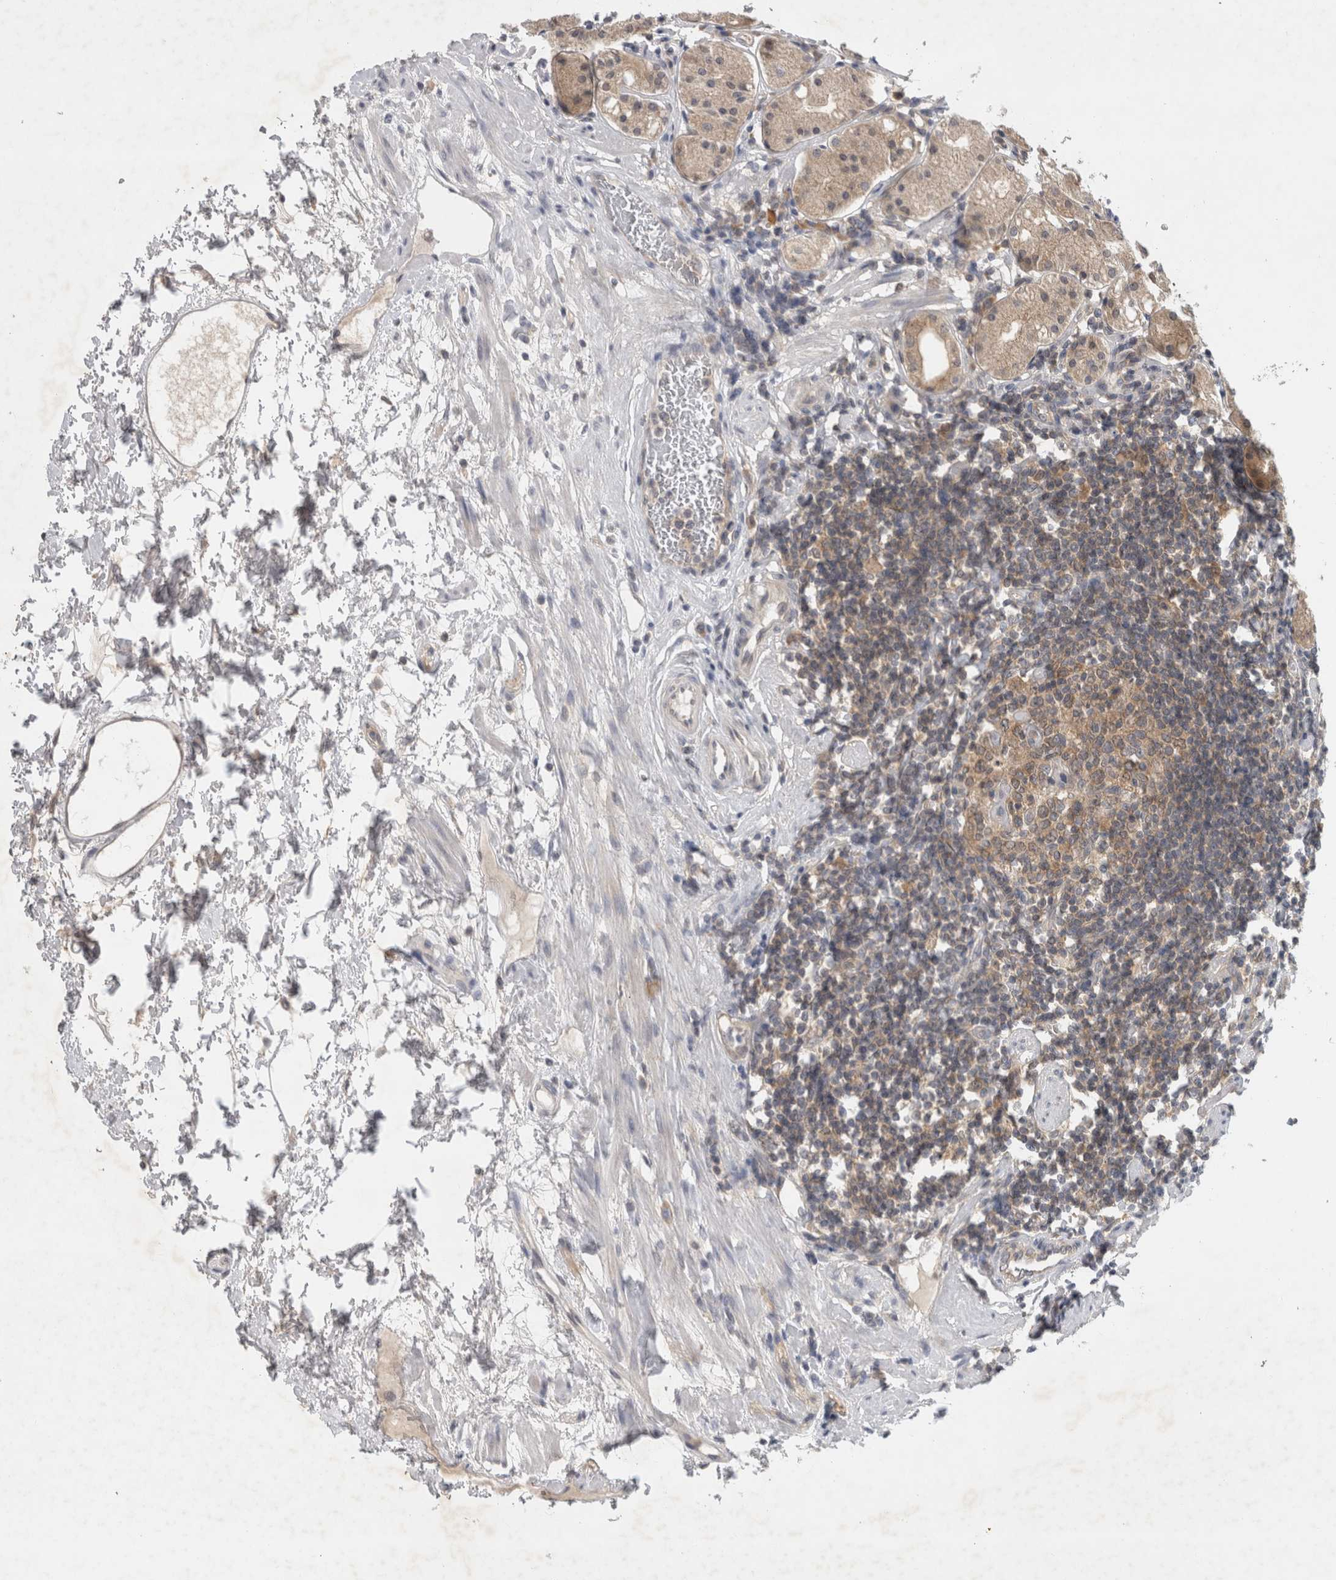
{"staining": {"intensity": "weak", "quantity": ">75%", "location": "cytoplasmic/membranous"}, "tissue": "stomach", "cell_type": "Glandular cells", "image_type": "normal", "snomed": [{"axis": "morphology", "description": "Normal tissue, NOS"}, {"axis": "topography", "description": "Stomach"}, {"axis": "topography", "description": "Stomach, lower"}], "caption": "DAB (3,3'-diaminobenzidine) immunohistochemical staining of normal stomach reveals weak cytoplasmic/membranous protein expression in about >75% of glandular cells.", "gene": "AASDHPPT", "patient": {"sex": "female", "age": 56}}